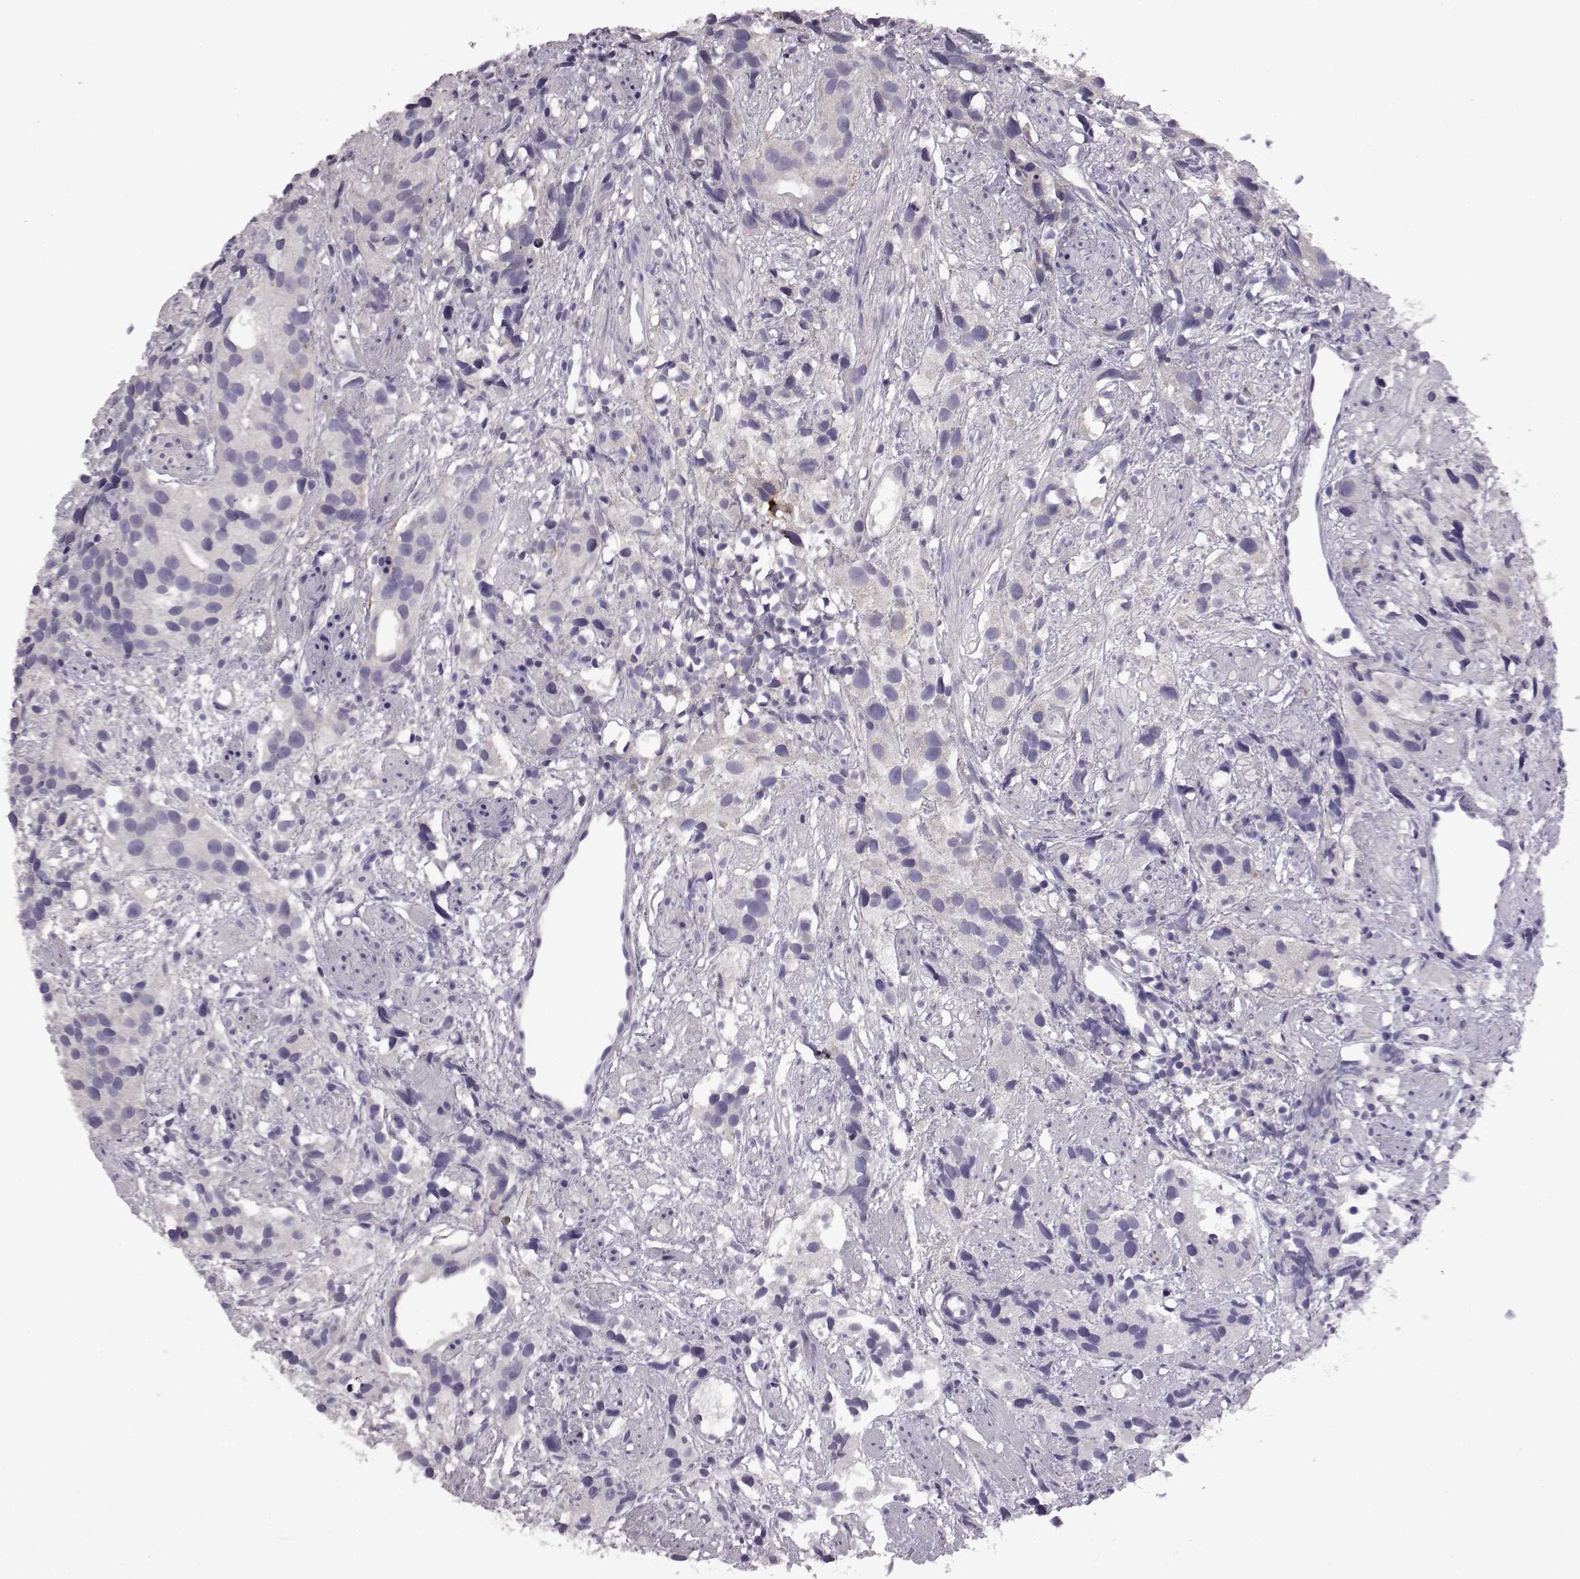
{"staining": {"intensity": "negative", "quantity": "none", "location": "none"}, "tissue": "prostate cancer", "cell_type": "Tumor cells", "image_type": "cancer", "snomed": [{"axis": "morphology", "description": "Adenocarcinoma, High grade"}, {"axis": "topography", "description": "Prostate"}], "caption": "This micrograph is of prostate cancer (adenocarcinoma (high-grade)) stained with IHC to label a protein in brown with the nuclei are counter-stained blue. There is no staining in tumor cells. Brightfield microscopy of IHC stained with DAB (3,3'-diaminobenzidine) (brown) and hematoxylin (blue), captured at high magnification.", "gene": "ADGRG2", "patient": {"sex": "male", "age": 68}}